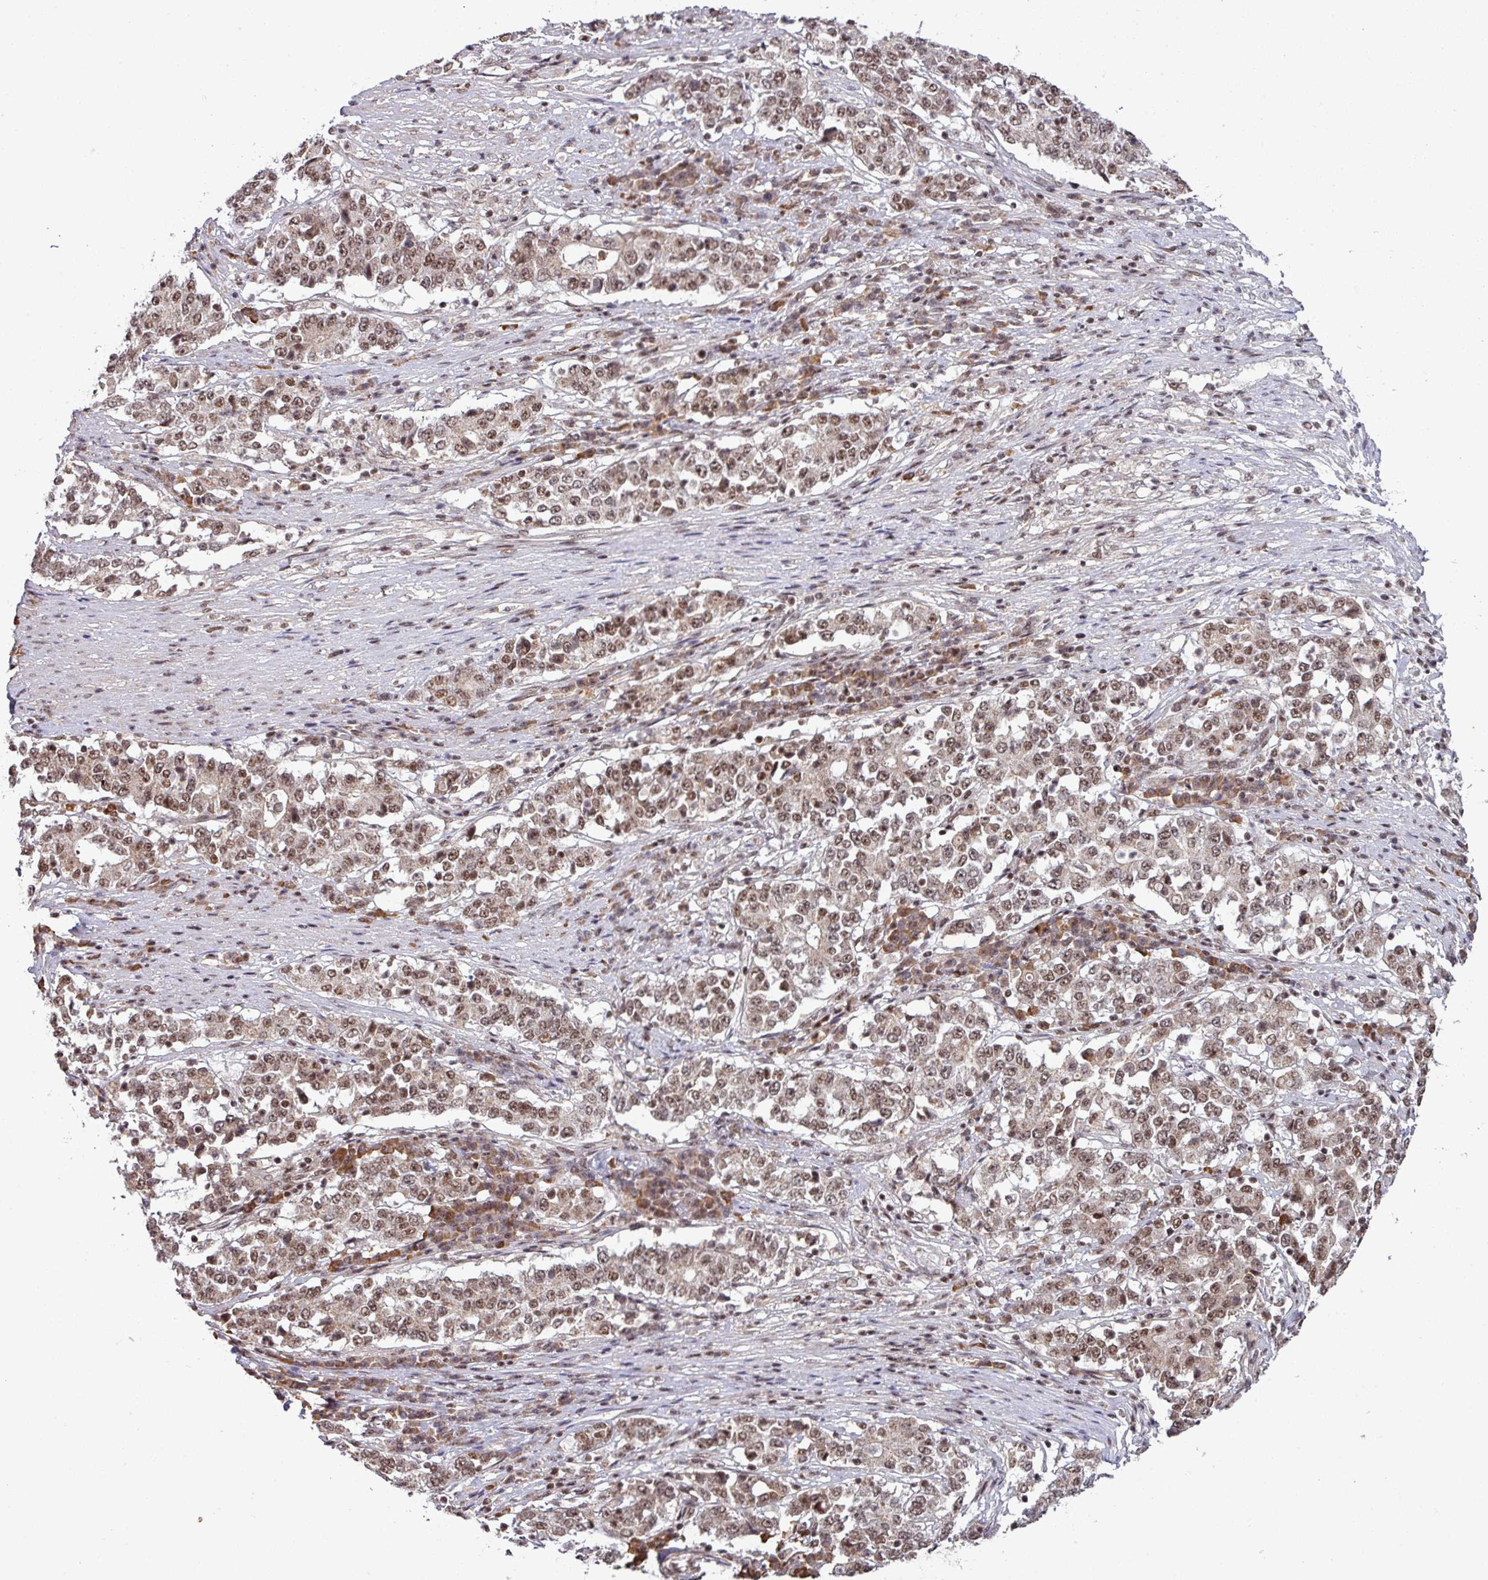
{"staining": {"intensity": "moderate", "quantity": ">75%", "location": "nuclear"}, "tissue": "stomach cancer", "cell_type": "Tumor cells", "image_type": "cancer", "snomed": [{"axis": "morphology", "description": "Adenocarcinoma, NOS"}, {"axis": "topography", "description": "Stomach"}], "caption": "Human stomach cancer stained with a protein marker reveals moderate staining in tumor cells.", "gene": "PHF23", "patient": {"sex": "male", "age": 59}}